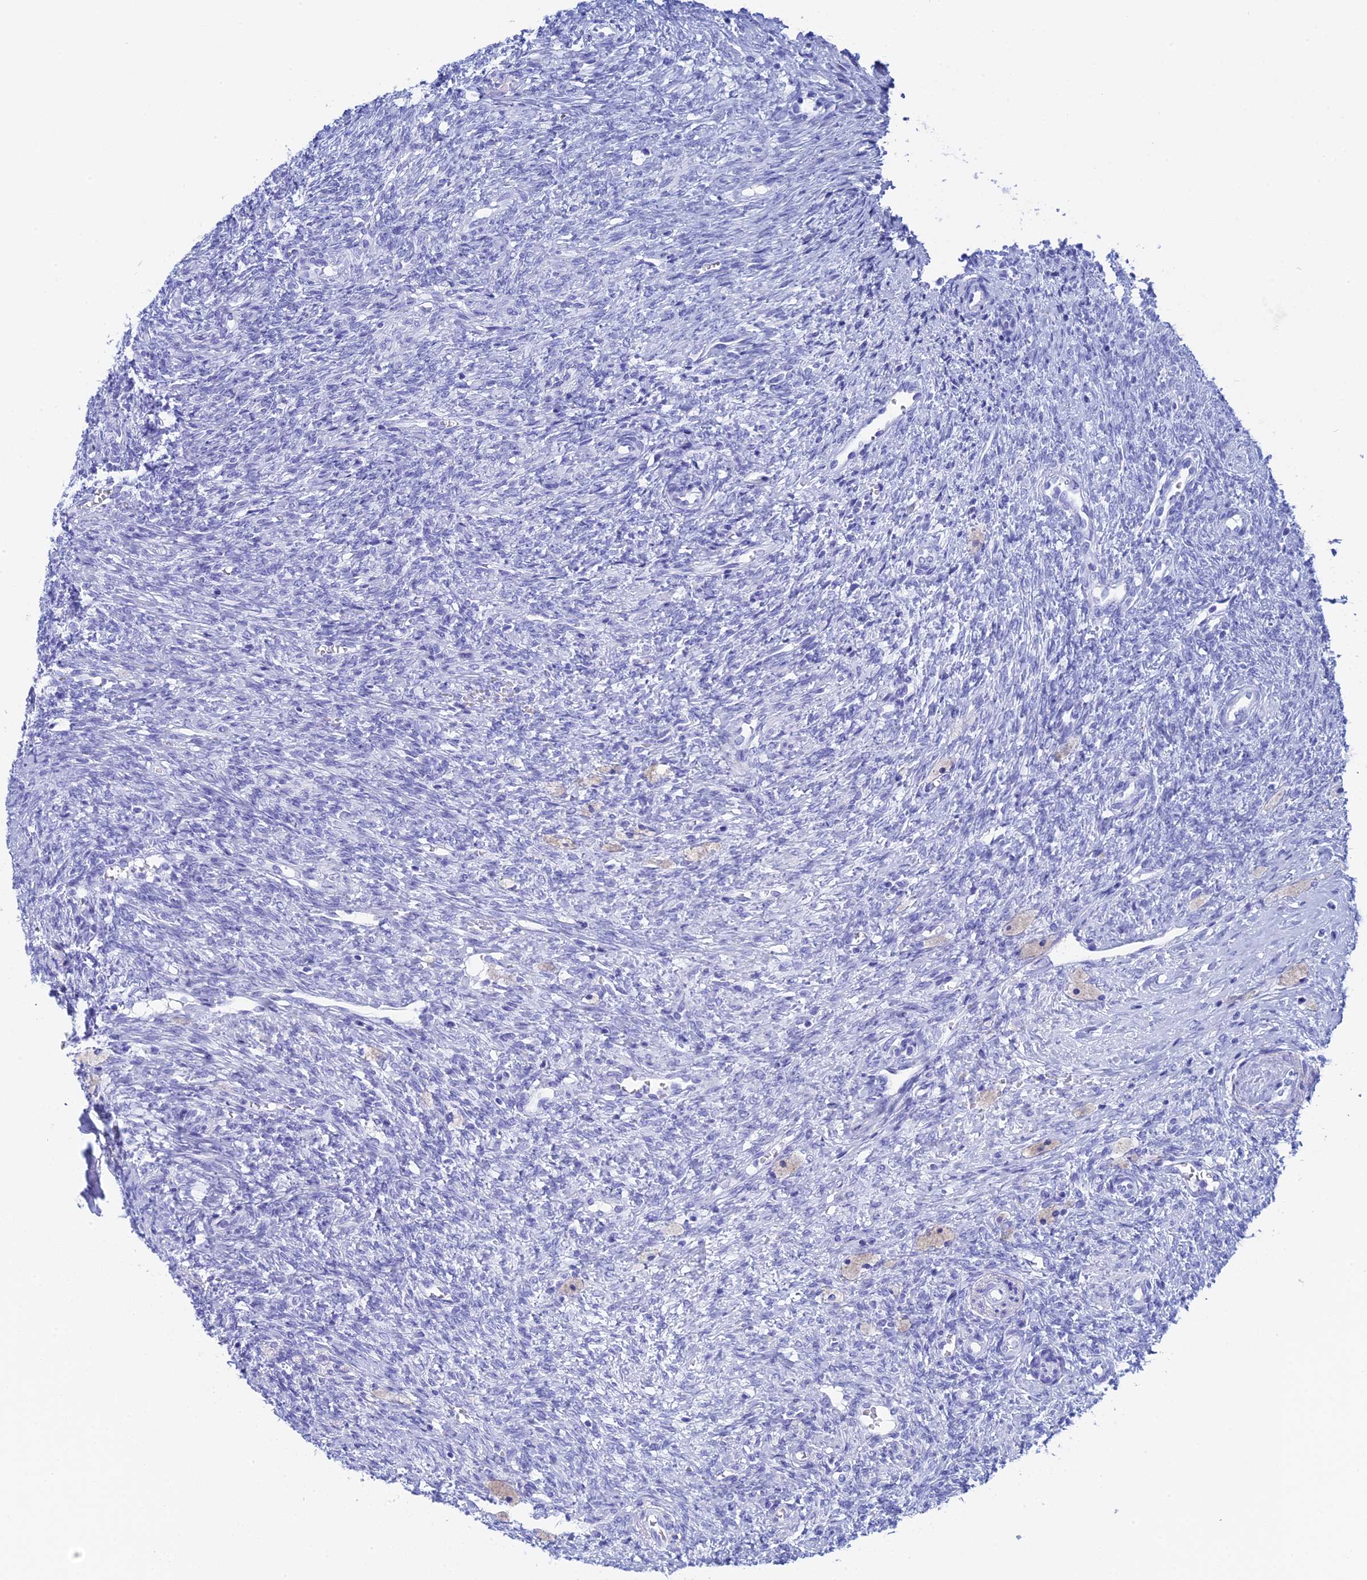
{"staining": {"intensity": "negative", "quantity": "none", "location": "none"}, "tissue": "ovary", "cell_type": "Ovarian stroma cells", "image_type": "normal", "snomed": [{"axis": "morphology", "description": "Normal tissue, NOS"}, {"axis": "topography", "description": "Ovary"}], "caption": "Ovary was stained to show a protein in brown. There is no significant positivity in ovarian stroma cells. (DAB immunohistochemistry (IHC) with hematoxylin counter stain).", "gene": "TEX101", "patient": {"sex": "female", "age": 41}}